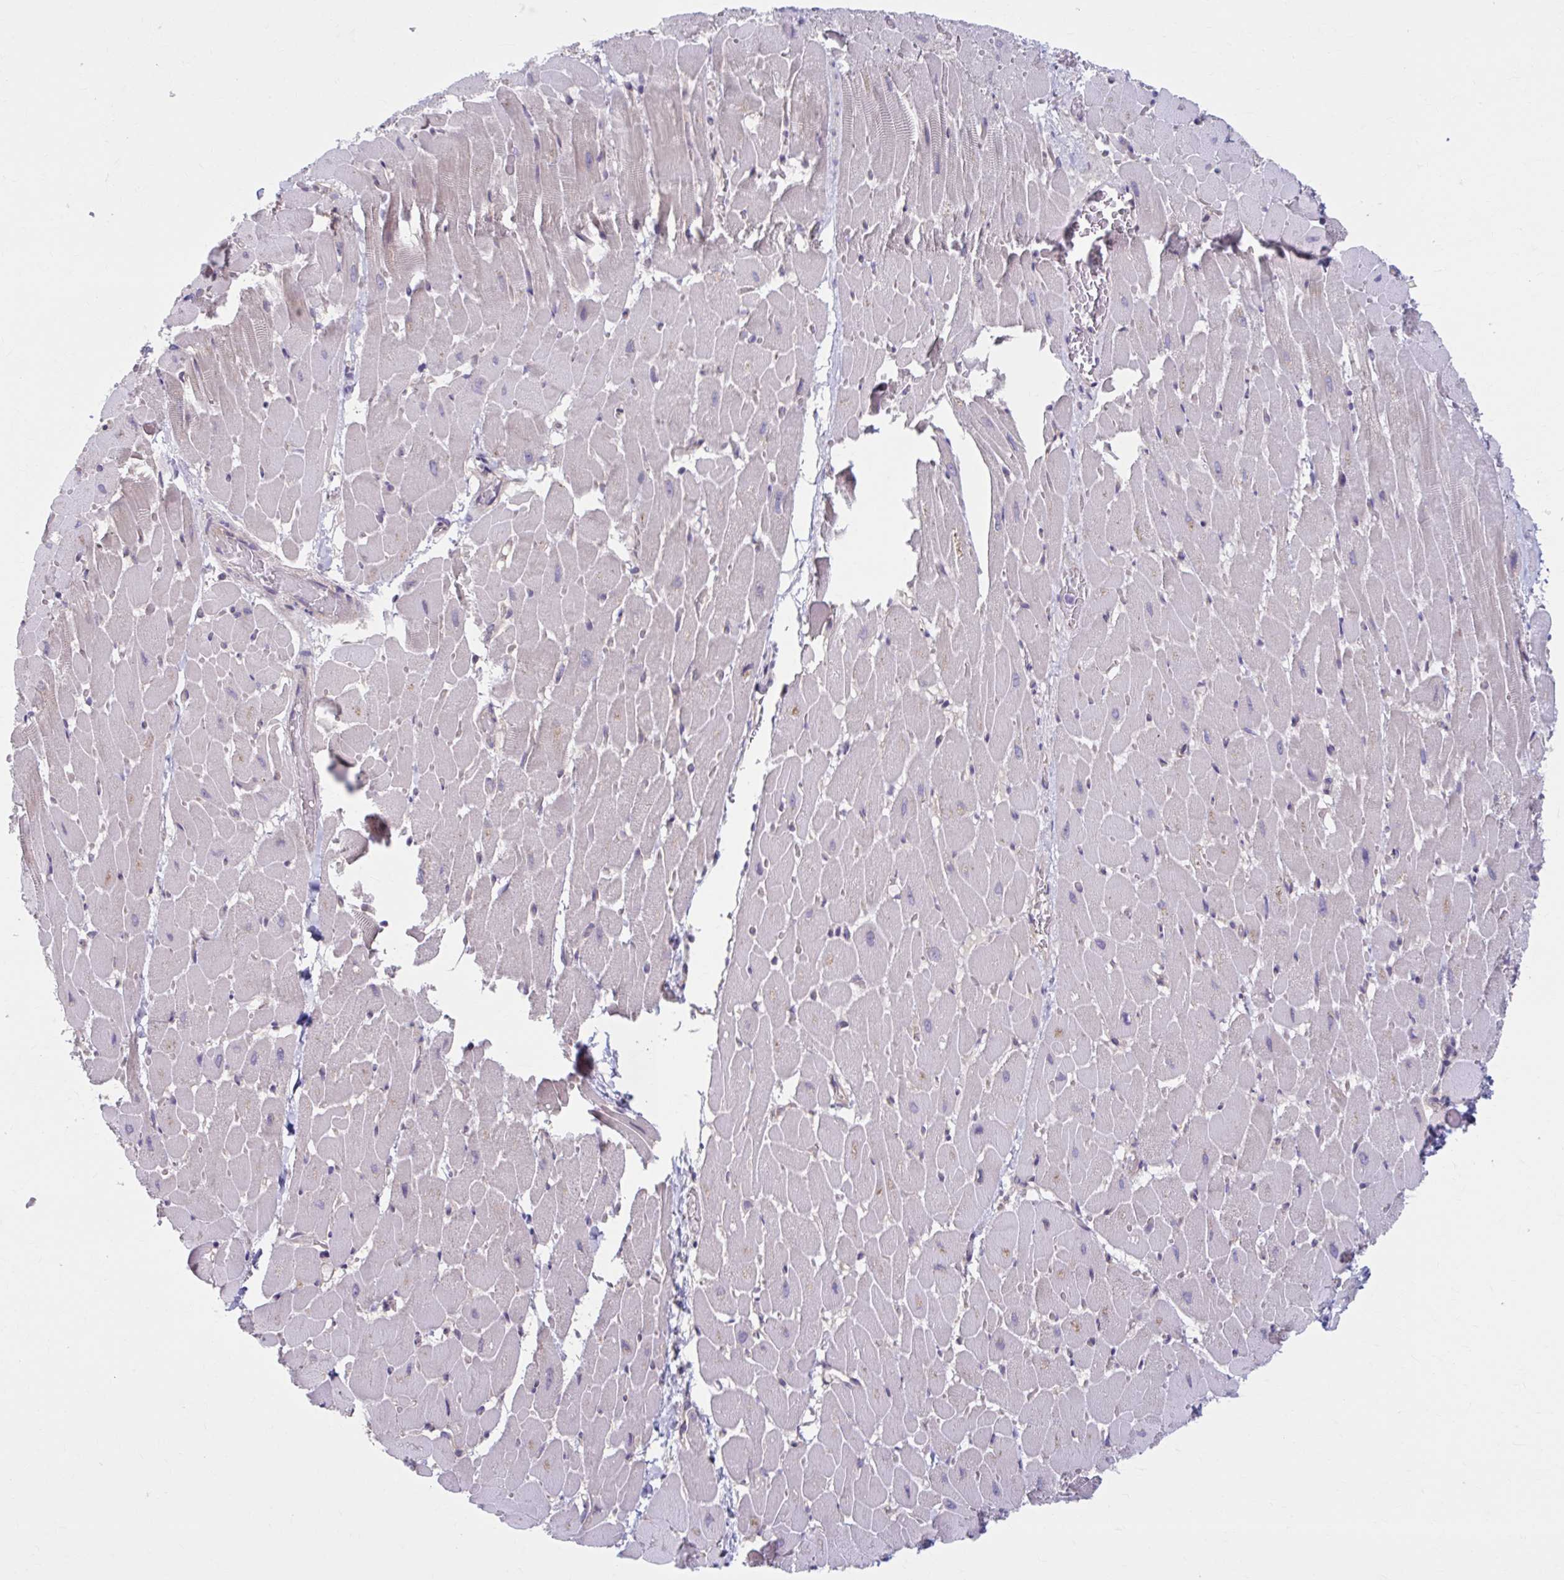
{"staining": {"intensity": "weak", "quantity": "<25%", "location": "cytoplasmic/membranous"}, "tissue": "heart muscle", "cell_type": "Cardiomyocytes", "image_type": "normal", "snomed": [{"axis": "morphology", "description": "Normal tissue, NOS"}, {"axis": "topography", "description": "Heart"}], "caption": "Cardiomyocytes show no significant protein positivity in unremarkable heart muscle.", "gene": "CHST3", "patient": {"sex": "male", "age": 37}}